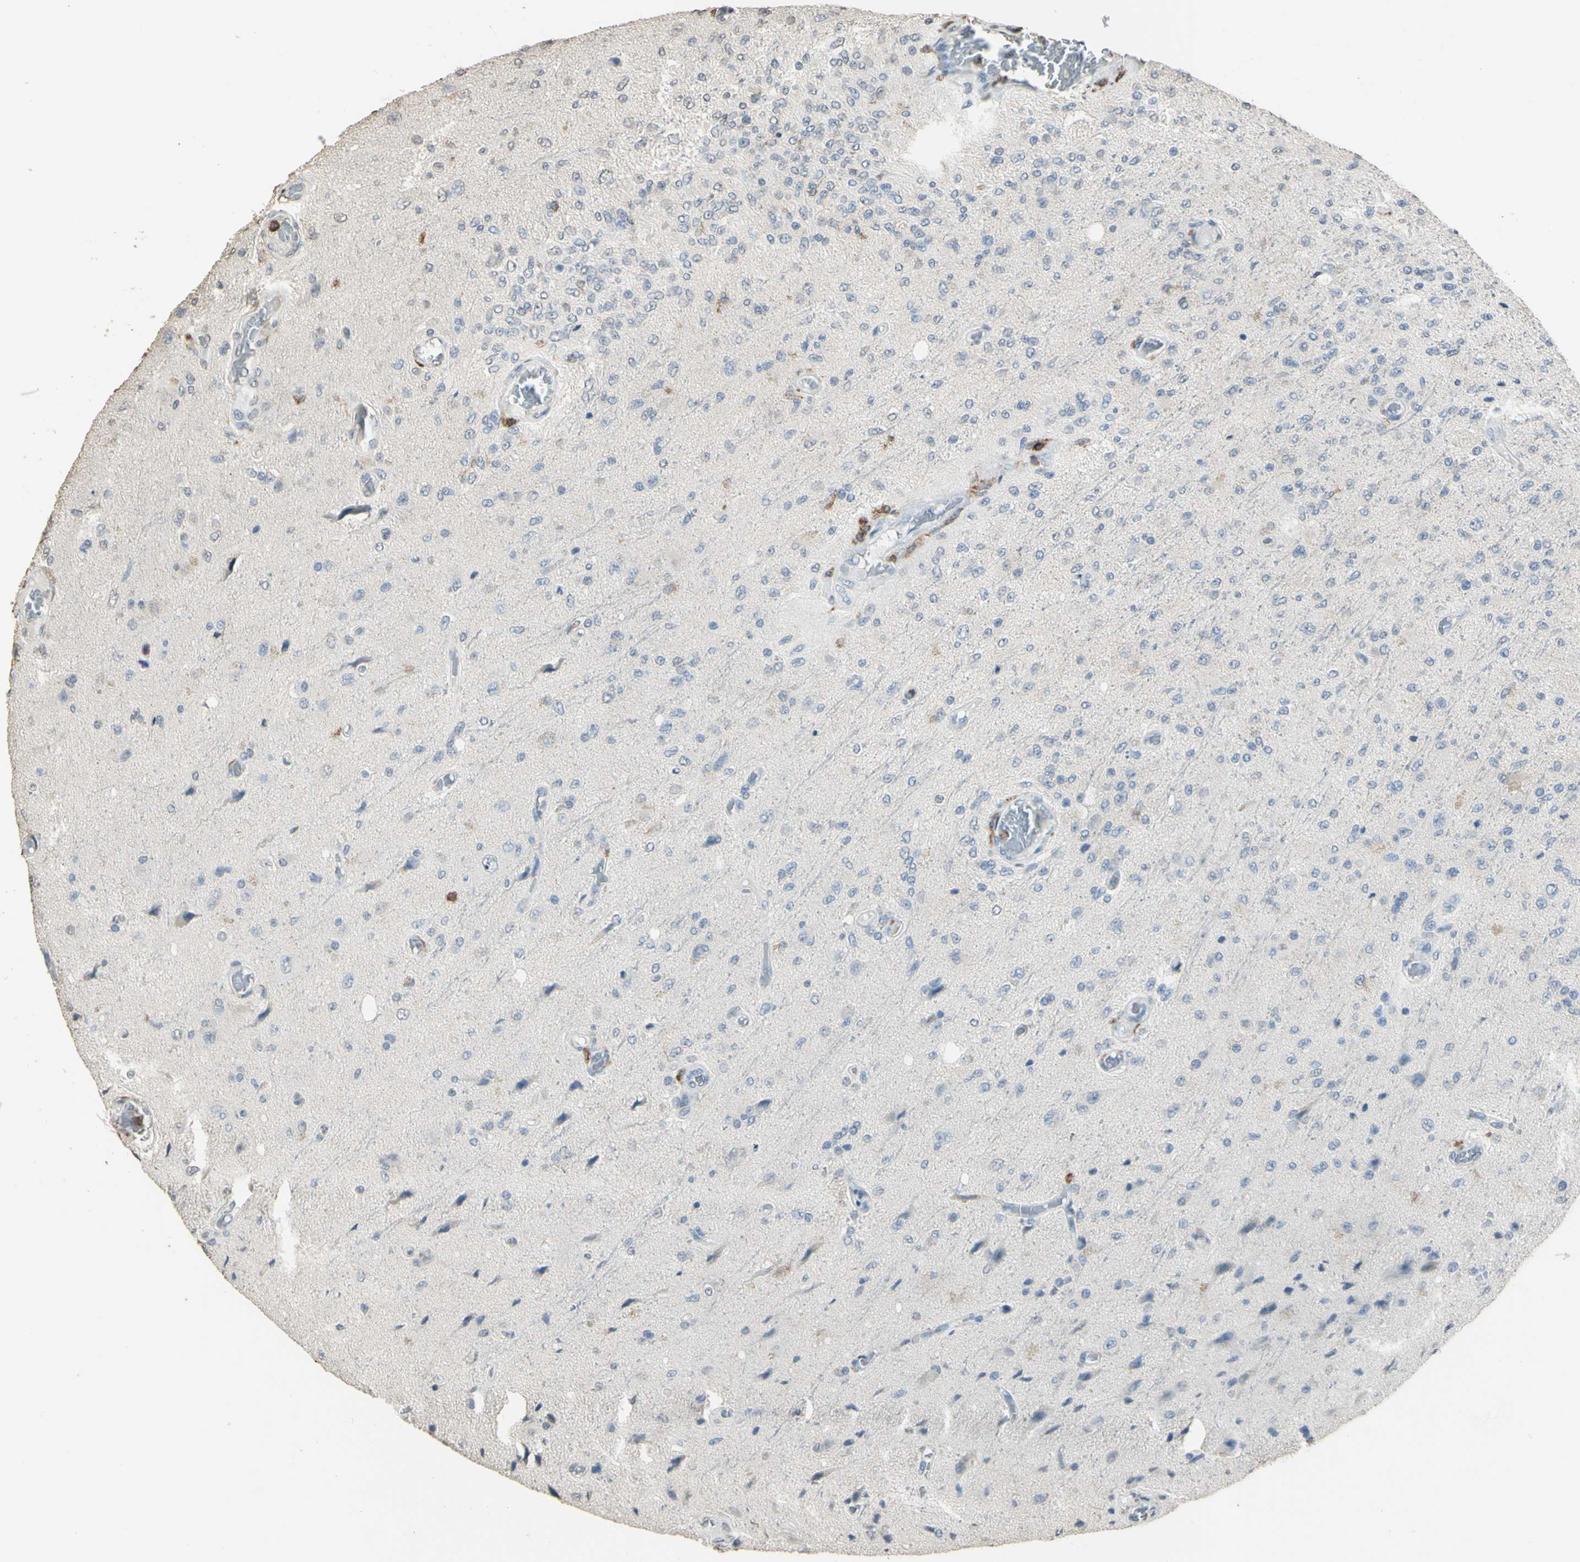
{"staining": {"intensity": "negative", "quantity": "none", "location": "none"}, "tissue": "glioma", "cell_type": "Tumor cells", "image_type": "cancer", "snomed": [{"axis": "morphology", "description": "Normal tissue, NOS"}, {"axis": "morphology", "description": "Glioma, malignant, High grade"}, {"axis": "topography", "description": "Cerebral cortex"}], "caption": "The immunohistochemistry image has no significant positivity in tumor cells of glioma tissue. (DAB (3,3'-diaminobenzidine) immunohistochemistry visualized using brightfield microscopy, high magnification).", "gene": "PSTPIP1", "patient": {"sex": "male", "age": 77}}